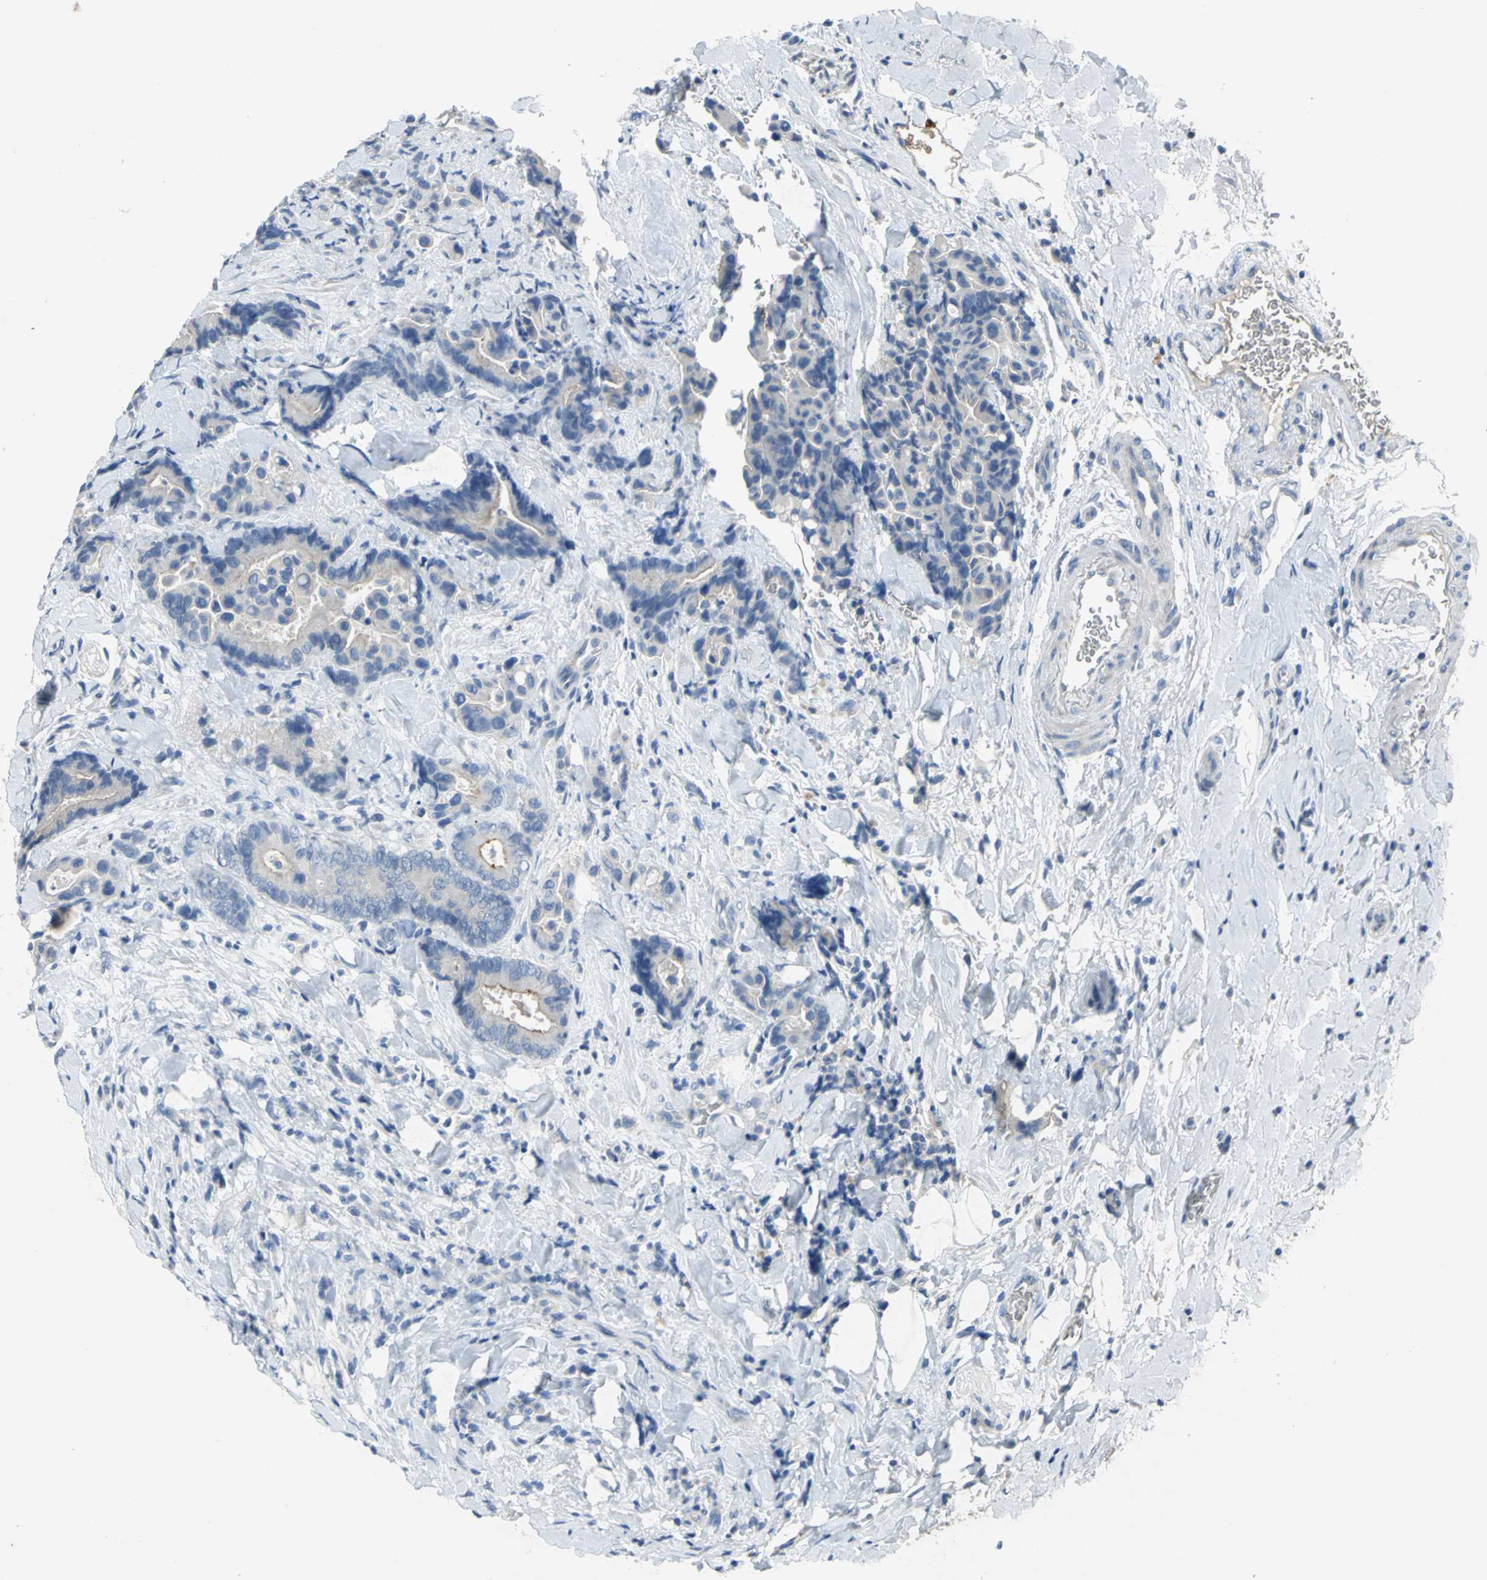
{"staining": {"intensity": "negative", "quantity": "none", "location": "none"}, "tissue": "colorectal cancer", "cell_type": "Tumor cells", "image_type": "cancer", "snomed": [{"axis": "morphology", "description": "Normal tissue, NOS"}, {"axis": "morphology", "description": "Adenocarcinoma, NOS"}, {"axis": "topography", "description": "Colon"}], "caption": "Immunohistochemistry (IHC) micrograph of neoplastic tissue: colorectal cancer (adenocarcinoma) stained with DAB (3,3'-diaminobenzidine) shows no significant protein staining in tumor cells.", "gene": "PTGDS", "patient": {"sex": "male", "age": 82}}